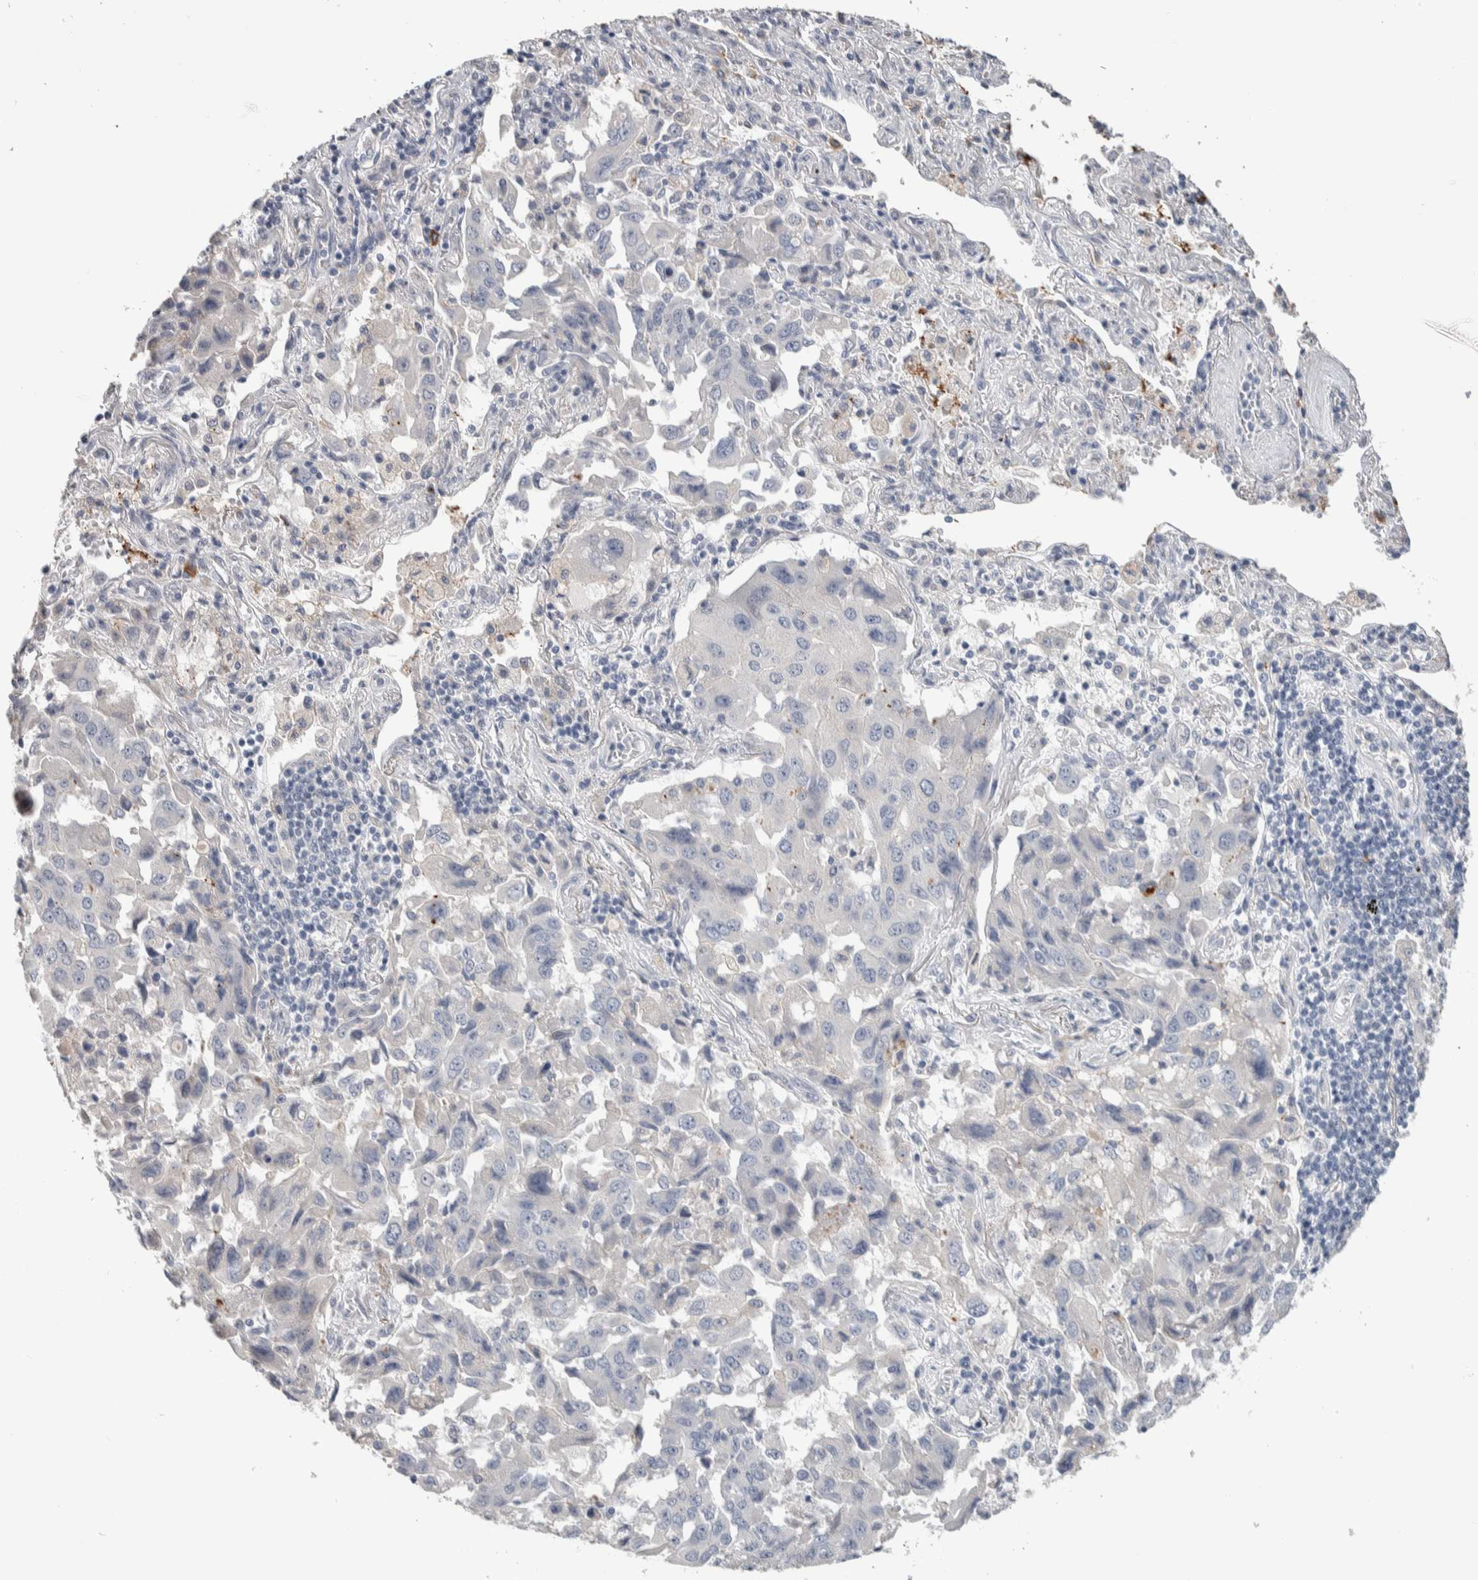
{"staining": {"intensity": "negative", "quantity": "none", "location": "none"}, "tissue": "lung cancer", "cell_type": "Tumor cells", "image_type": "cancer", "snomed": [{"axis": "morphology", "description": "Adenocarcinoma, NOS"}, {"axis": "topography", "description": "Lung"}], "caption": "IHC histopathology image of neoplastic tissue: lung cancer (adenocarcinoma) stained with DAB (3,3'-diaminobenzidine) shows no significant protein expression in tumor cells.", "gene": "TMEM102", "patient": {"sex": "female", "age": 65}}